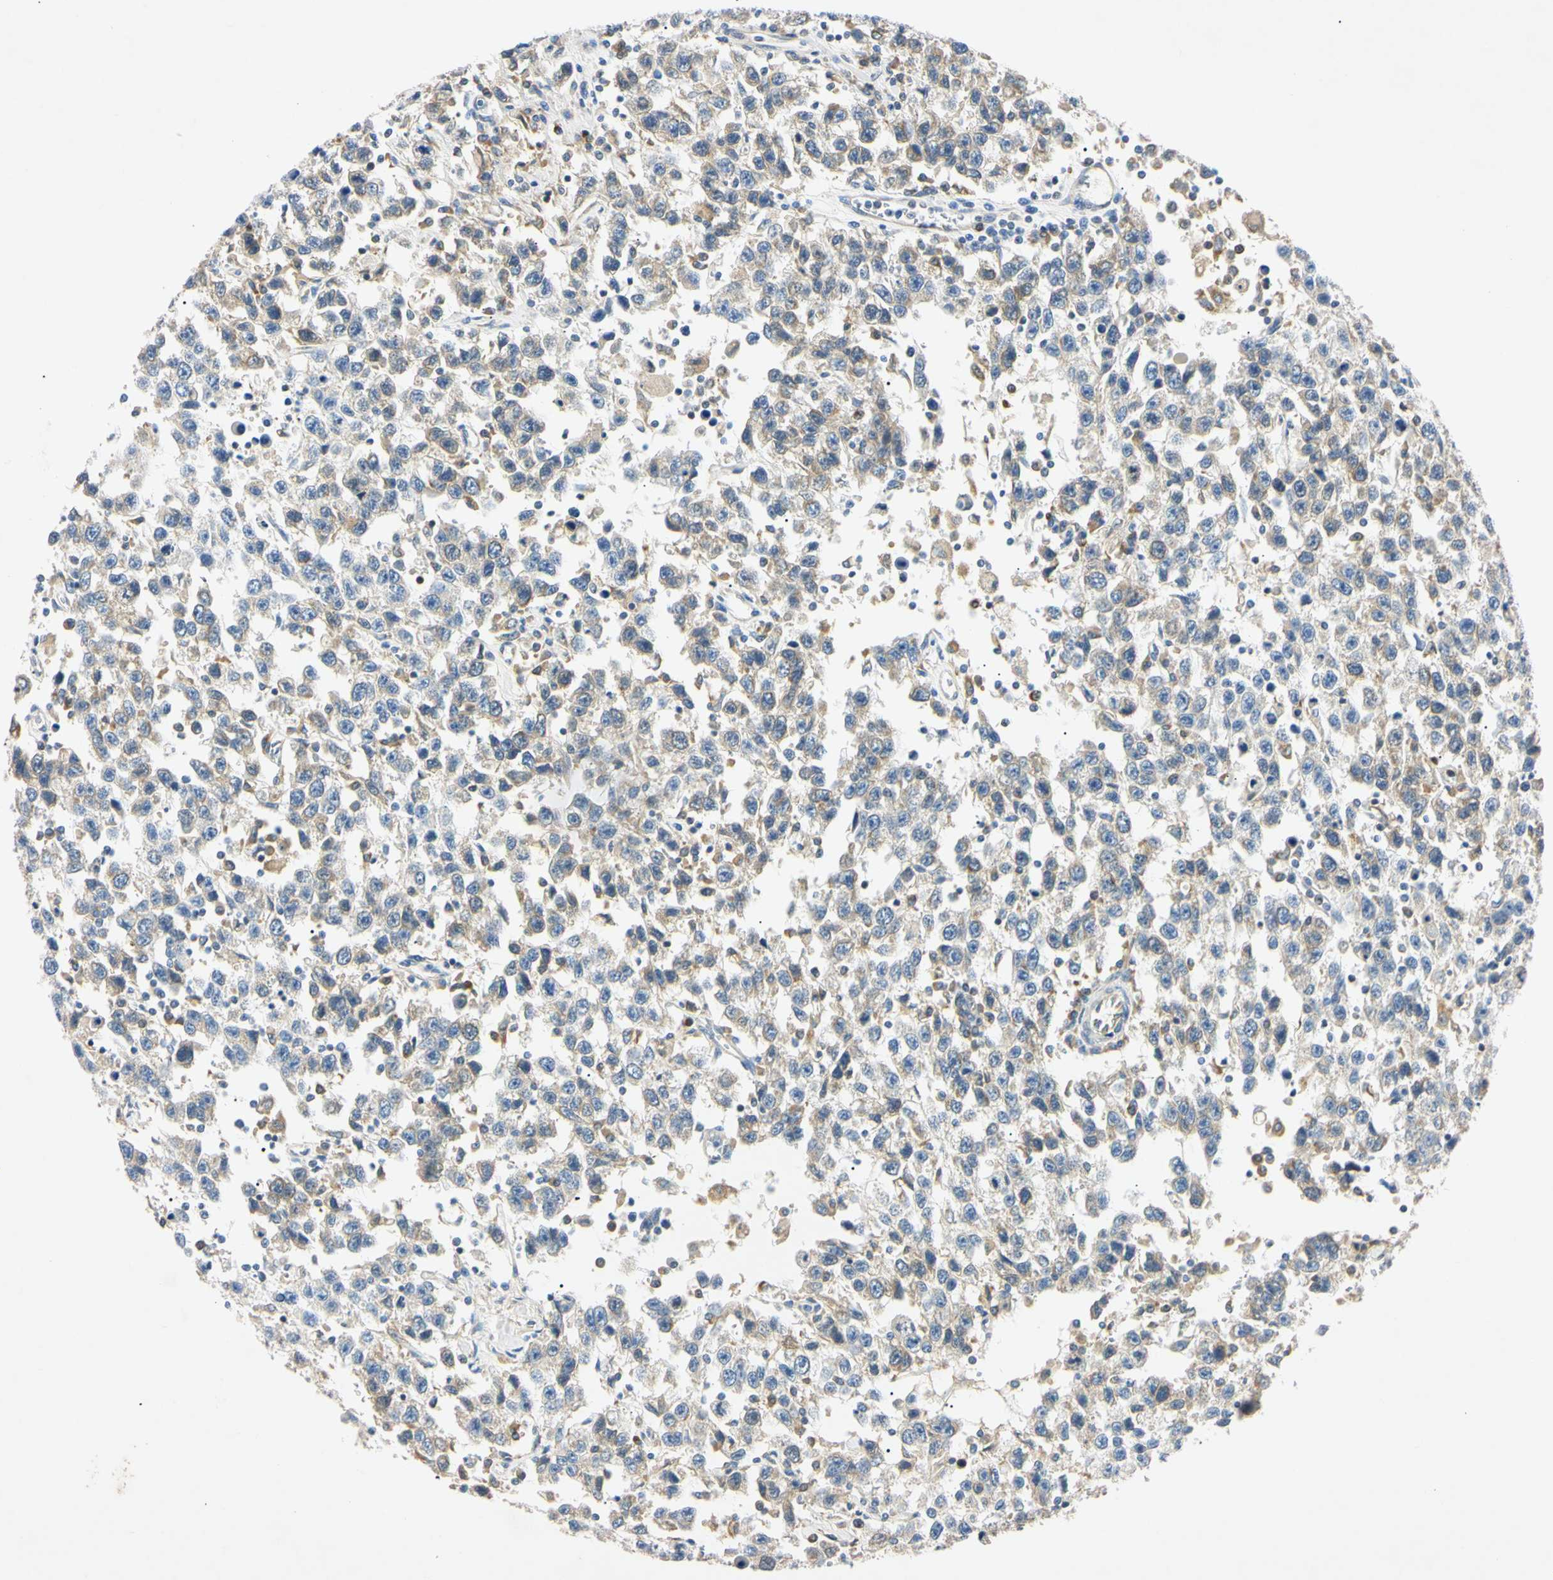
{"staining": {"intensity": "weak", "quantity": "25%-75%", "location": "cytoplasmic/membranous"}, "tissue": "testis cancer", "cell_type": "Tumor cells", "image_type": "cancer", "snomed": [{"axis": "morphology", "description": "Seminoma, NOS"}, {"axis": "topography", "description": "Testis"}], "caption": "Protein expression by immunohistochemistry exhibits weak cytoplasmic/membranous positivity in about 25%-75% of tumor cells in testis seminoma.", "gene": "DNAJB12", "patient": {"sex": "male", "age": 41}}